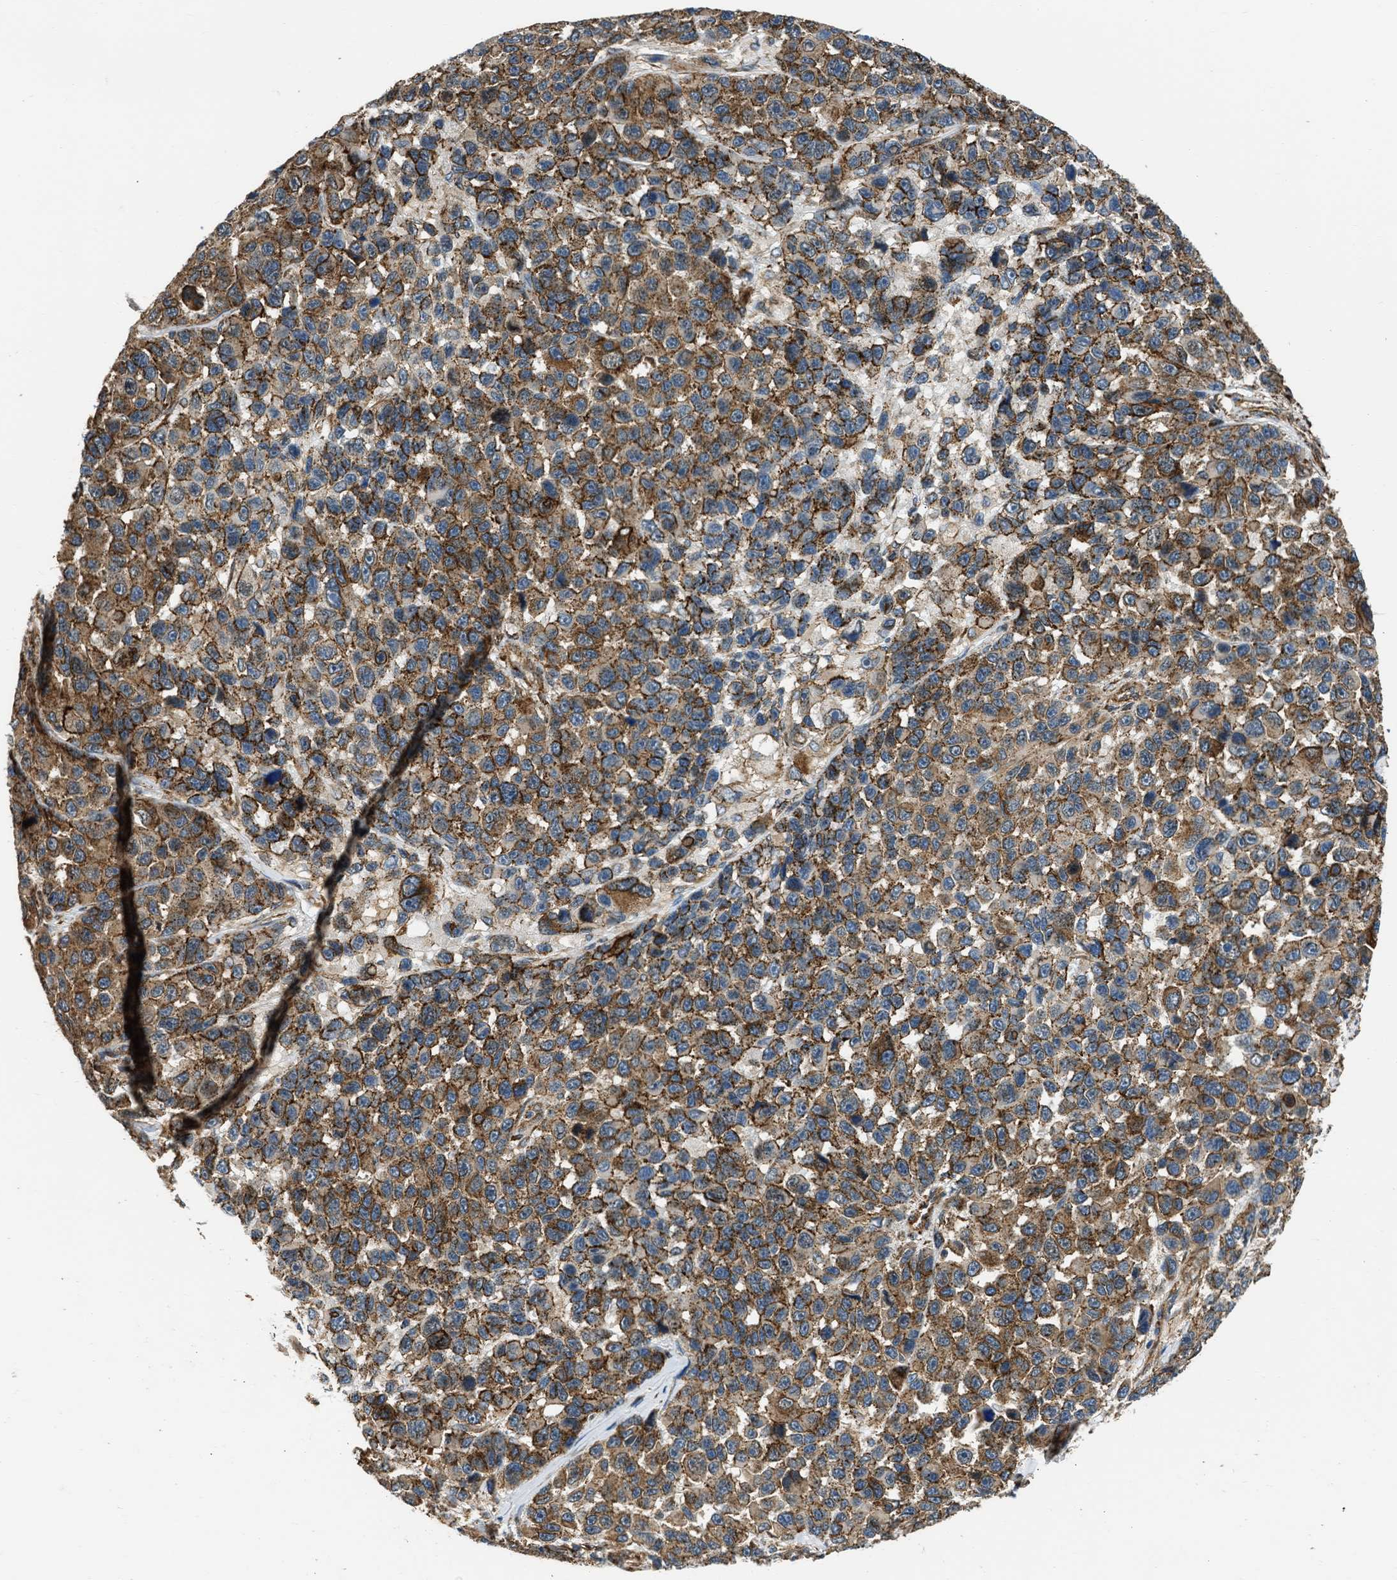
{"staining": {"intensity": "moderate", "quantity": ">75%", "location": "cytoplasmic/membranous"}, "tissue": "melanoma", "cell_type": "Tumor cells", "image_type": "cancer", "snomed": [{"axis": "morphology", "description": "Malignant melanoma, NOS"}, {"axis": "topography", "description": "Skin"}], "caption": "DAB immunohistochemical staining of human malignant melanoma displays moderate cytoplasmic/membranous protein positivity in about >75% of tumor cells.", "gene": "SEPTIN2", "patient": {"sex": "male", "age": 53}}